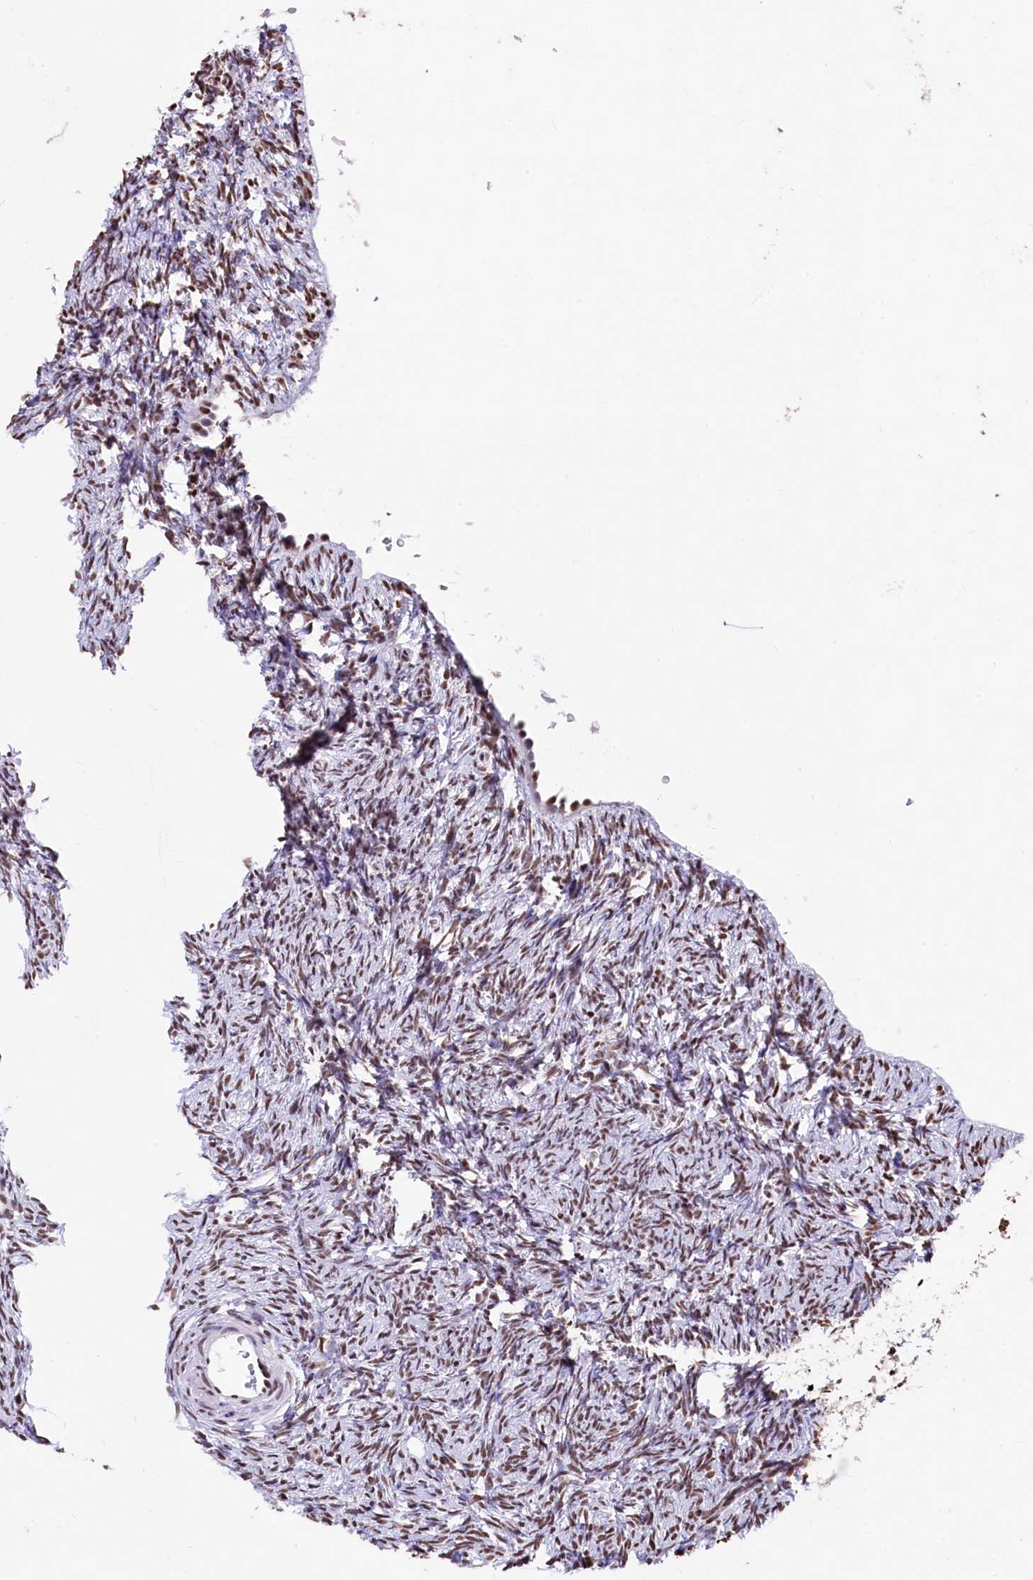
{"staining": {"intensity": "moderate", "quantity": ">75%", "location": "nuclear"}, "tissue": "ovary", "cell_type": "Ovarian stroma cells", "image_type": "normal", "snomed": [{"axis": "morphology", "description": "Normal tissue, NOS"}, {"axis": "topography", "description": "Ovary"}], "caption": "Normal ovary exhibits moderate nuclear positivity in approximately >75% of ovarian stroma cells (Stains: DAB (3,3'-diaminobenzidine) in brown, nuclei in blue, Microscopy: brightfield microscopy at high magnification)..", "gene": "SNRPD2", "patient": {"sex": "female", "age": 51}}